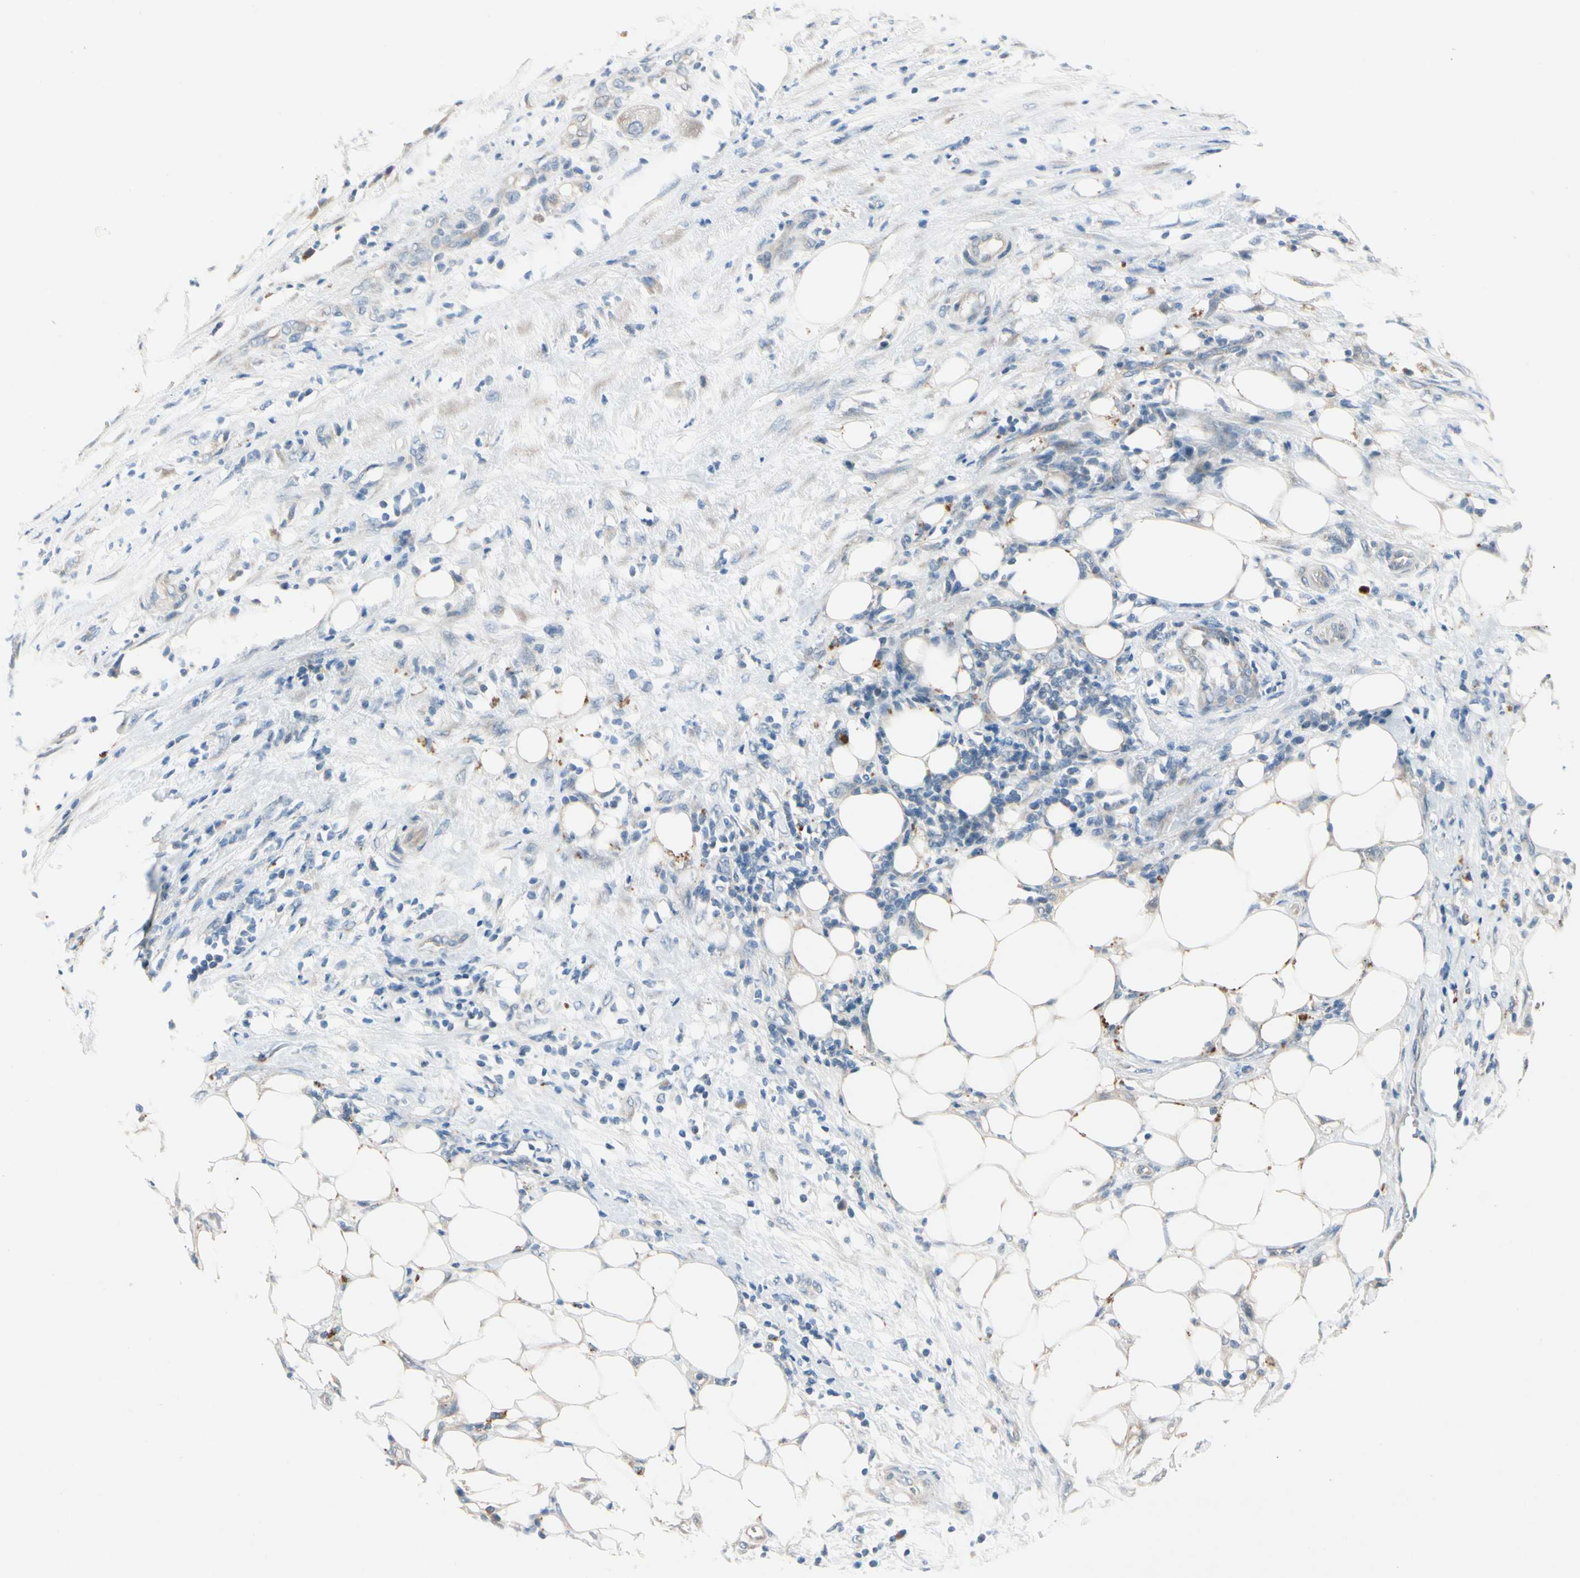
{"staining": {"intensity": "negative", "quantity": "none", "location": "none"}, "tissue": "pancreatic cancer", "cell_type": "Tumor cells", "image_type": "cancer", "snomed": [{"axis": "morphology", "description": "Adenocarcinoma, NOS"}, {"axis": "topography", "description": "Pancreas"}], "caption": "Immunohistochemistry (IHC) of human pancreatic cancer (adenocarcinoma) exhibits no expression in tumor cells.", "gene": "SLC27A6", "patient": {"sex": "female", "age": 78}}